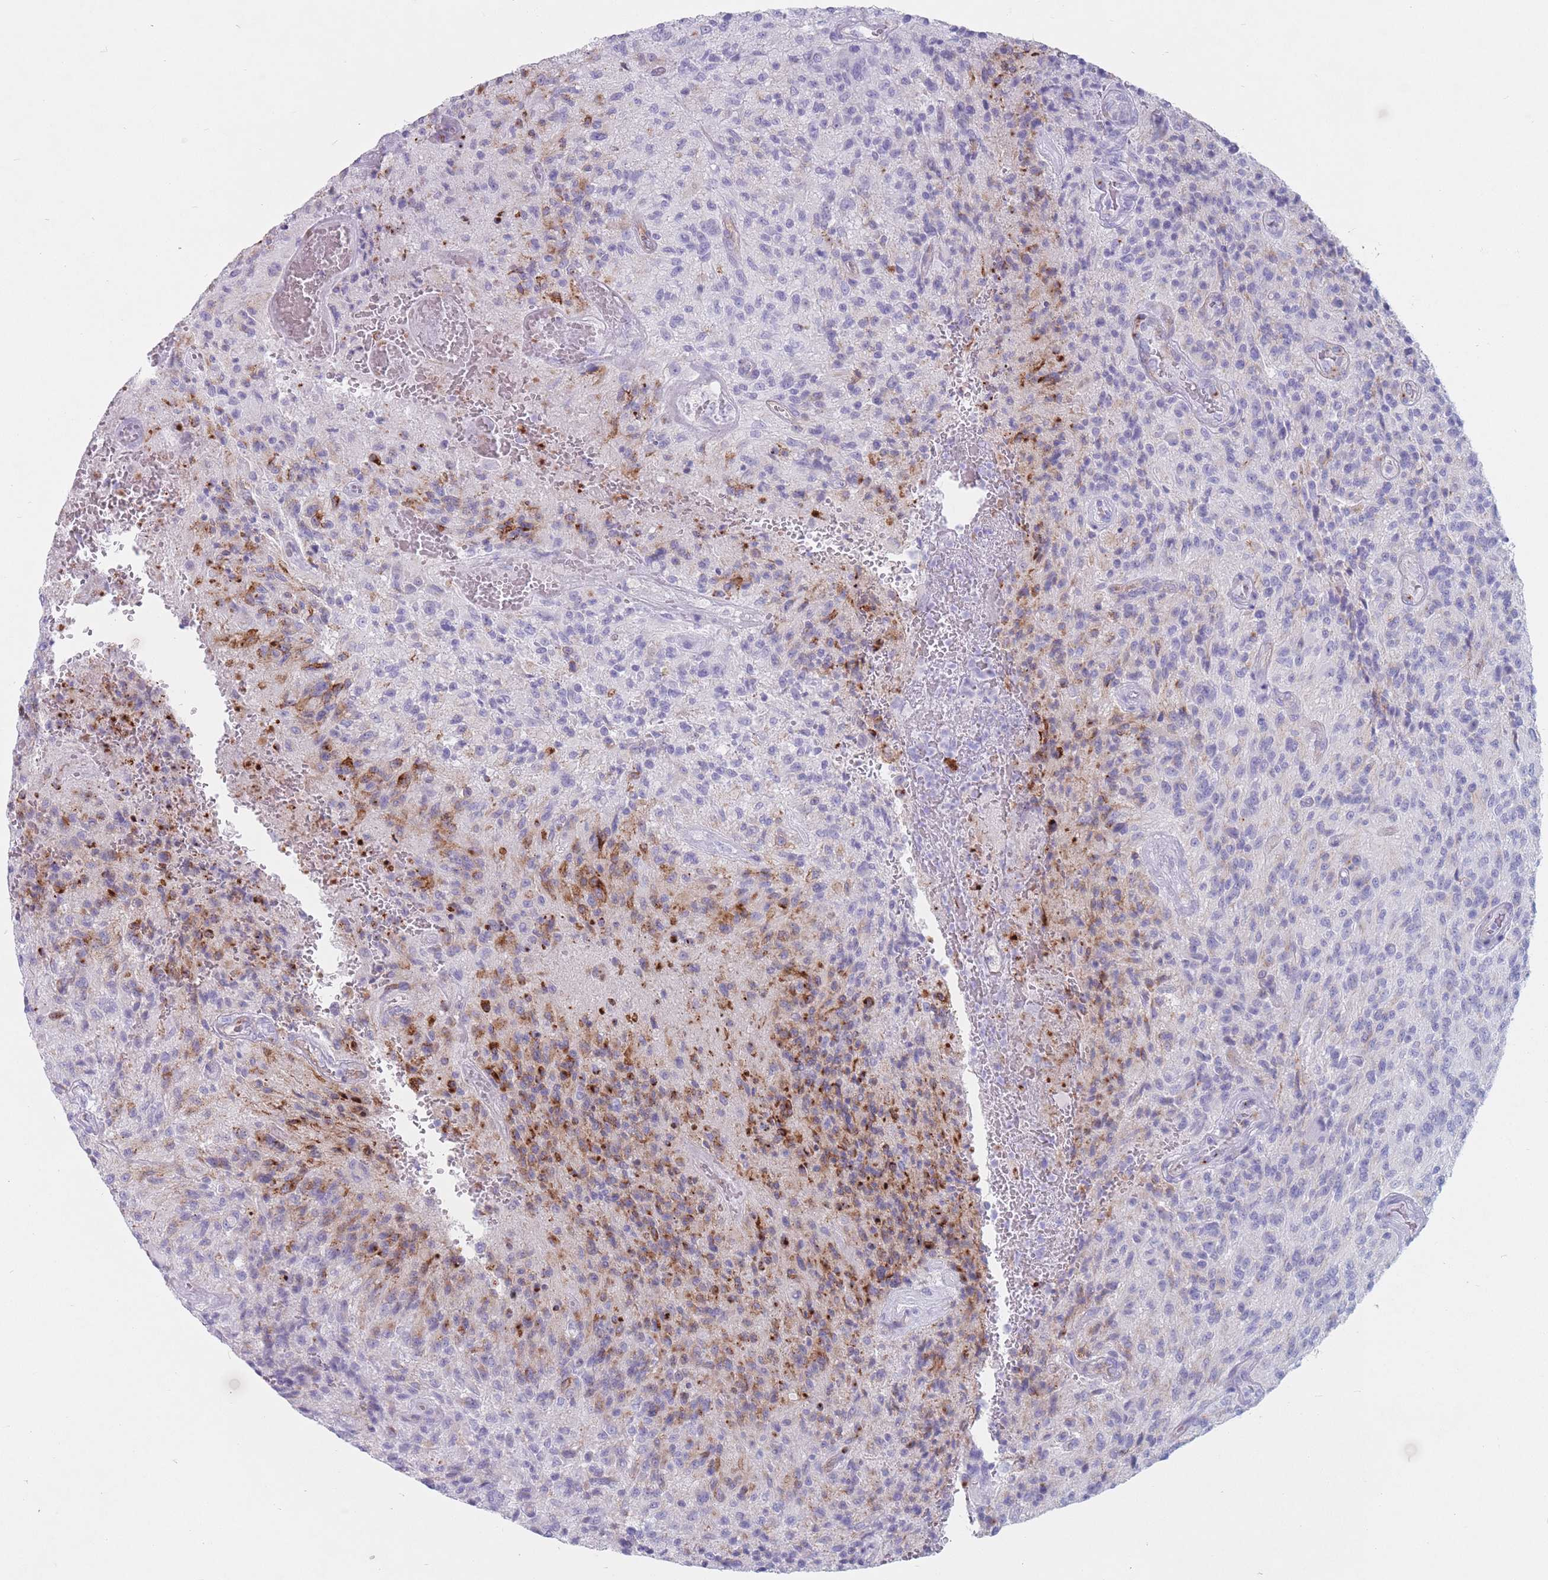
{"staining": {"intensity": "strong", "quantity": "<25%", "location": "cytoplasmic/membranous"}, "tissue": "glioma", "cell_type": "Tumor cells", "image_type": "cancer", "snomed": [{"axis": "morphology", "description": "Normal tissue, NOS"}, {"axis": "morphology", "description": "Glioma, malignant, High grade"}, {"axis": "topography", "description": "Cerebral cortex"}], "caption": "An immunohistochemistry (IHC) image of neoplastic tissue is shown. Protein staining in brown shows strong cytoplasmic/membranous positivity in glioma within tumor cells.", "gene": "ST3GAL5", "patient": {"sex": "male", "age": 56}}